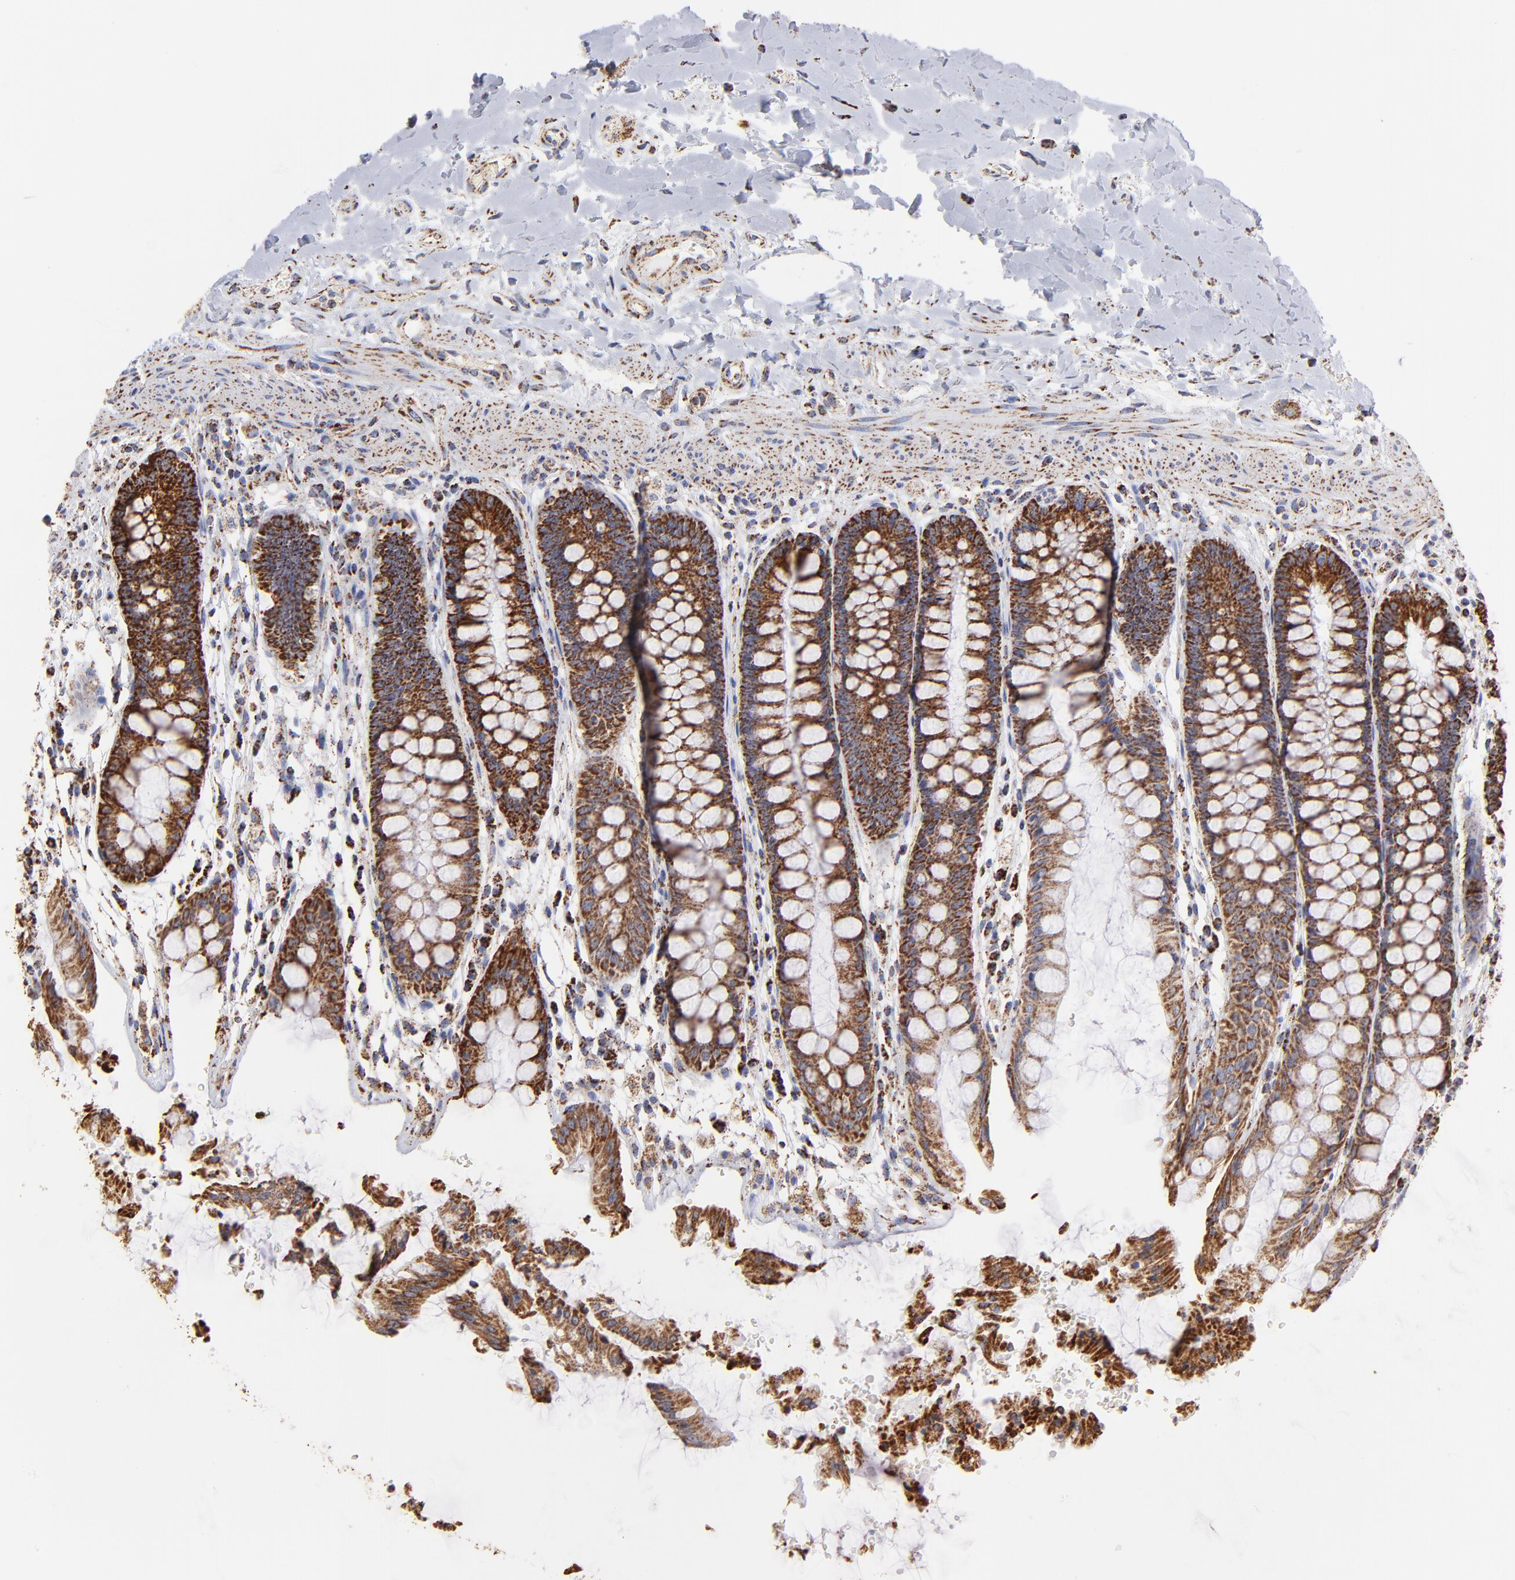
{"staining": {"intensity": "strong", "quantity": ">75%", "location": "cytoplasmic/membranous"}, "tissue": "rectum", "cell_type": "Glandular cells", "image_type": "normal", "snomed": [{"axis": "morphology", "description": "Normal tissue, NOS"}, {"axis": "topography", "description": "Rectum"}], "caption": "Protein staining by immunohistochemistry demonstrates strong cytoplasmic/membranous staining in about >75% of glandular cells in normal rectum. Using DAB (3,3'-diaminobenzidine) (brown) and hematoxylin (blue) stains, captured at high magnification using brightfield microscopy.", "gene": "PHB1", "patient": {"sex": "female", "age": 46}}